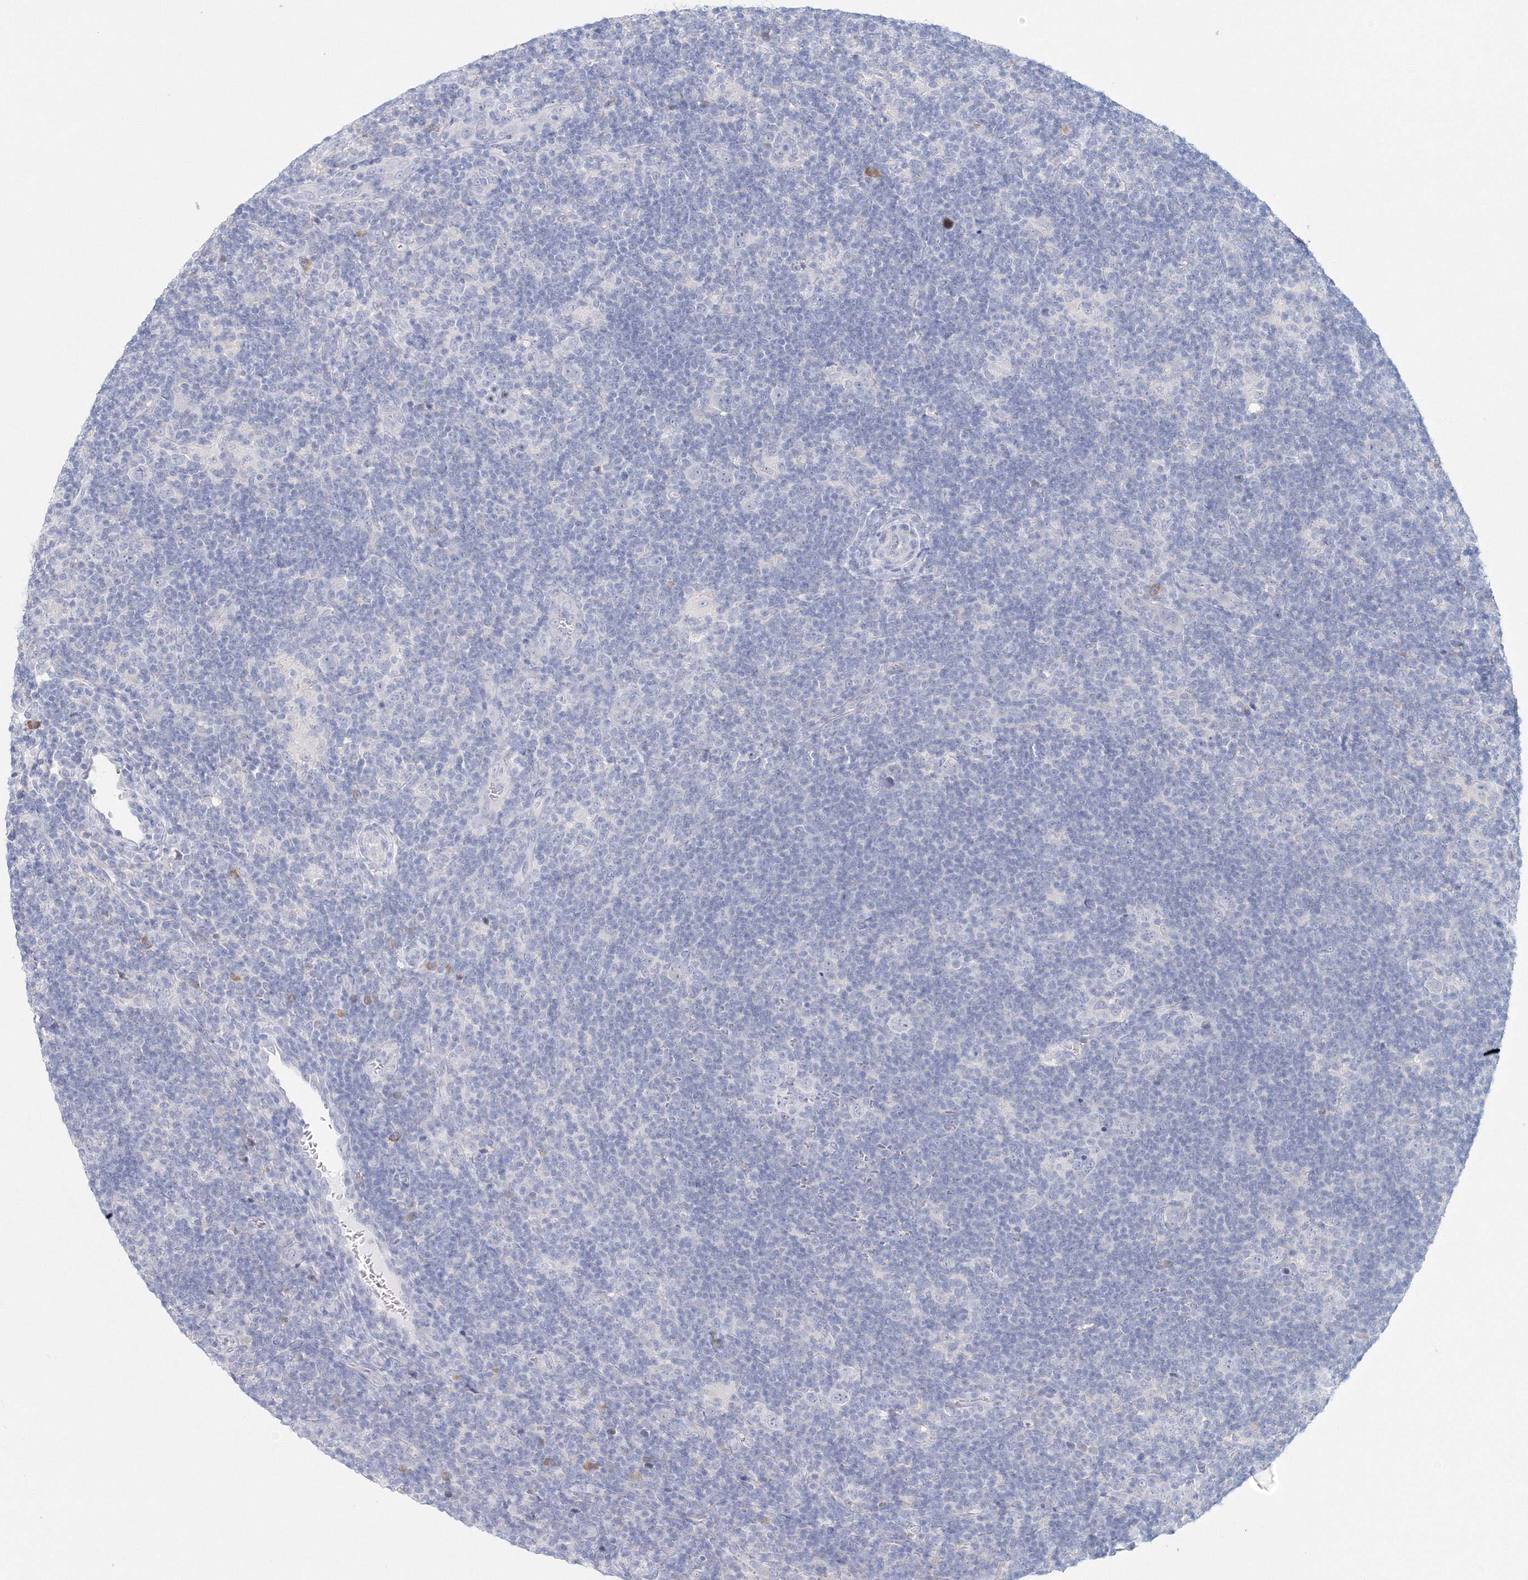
{"staining": {"intensity": "negative", "quantity": "none", "location": "none"}, "tissue": "lymphoma", "cell_type": "Tumor cells", "image_type": "cancer", "snomed": [{"axis": "morphology", "description": "Hodgkin's disease, NOS"}, {"axis": "topography", "description": "Lymph node"}], "caption": "Tumor cells are negative for brown protein staining in Hodgkin's disease.", "gene": "VSIG1", "patient": {"sex": "female", "age": 57}}